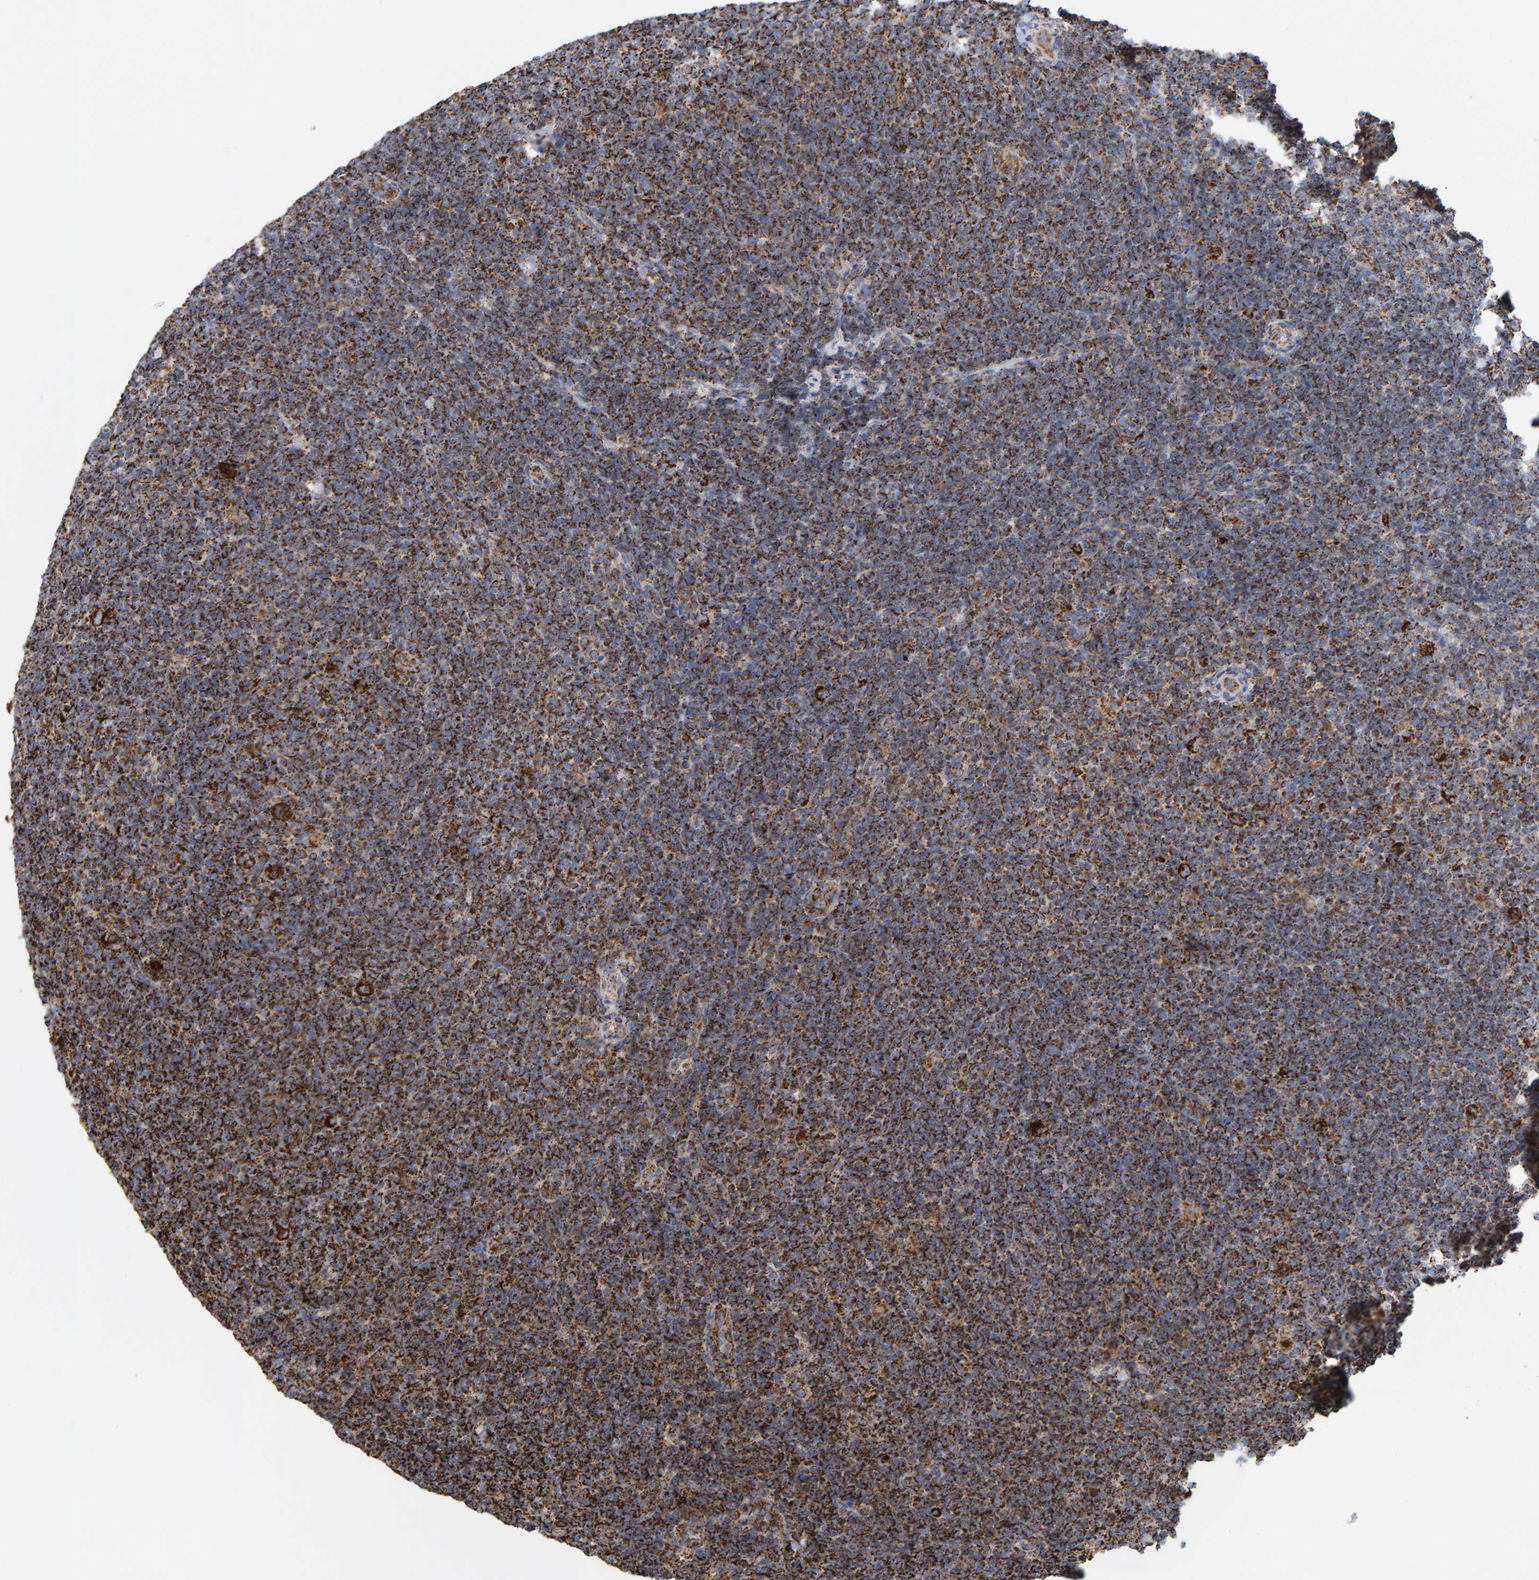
{"staining": {"intensity": "moderate", "quantity": ">75%", "location": "cytoplasmic/membranous"}, "tissue": "lymphoma", "cell_type": "Tumor cells", "image_type": "cancer", "snomed": [{"axis": "morphology", "description": "Hodgkin's disease, NOS"}, {"axis": "topography", "description": "Lymph node"}], "caption": "Protein analysis of lymphoma tissue demonstrates moderate cytoplasmic/membranous staining in approximately >75% of tumor cells. The protein of interest is shown in brown color, while the nuclei are stained blue.", "gene": "MRPL45", "patient": {"sex": "female", "age": 57}}